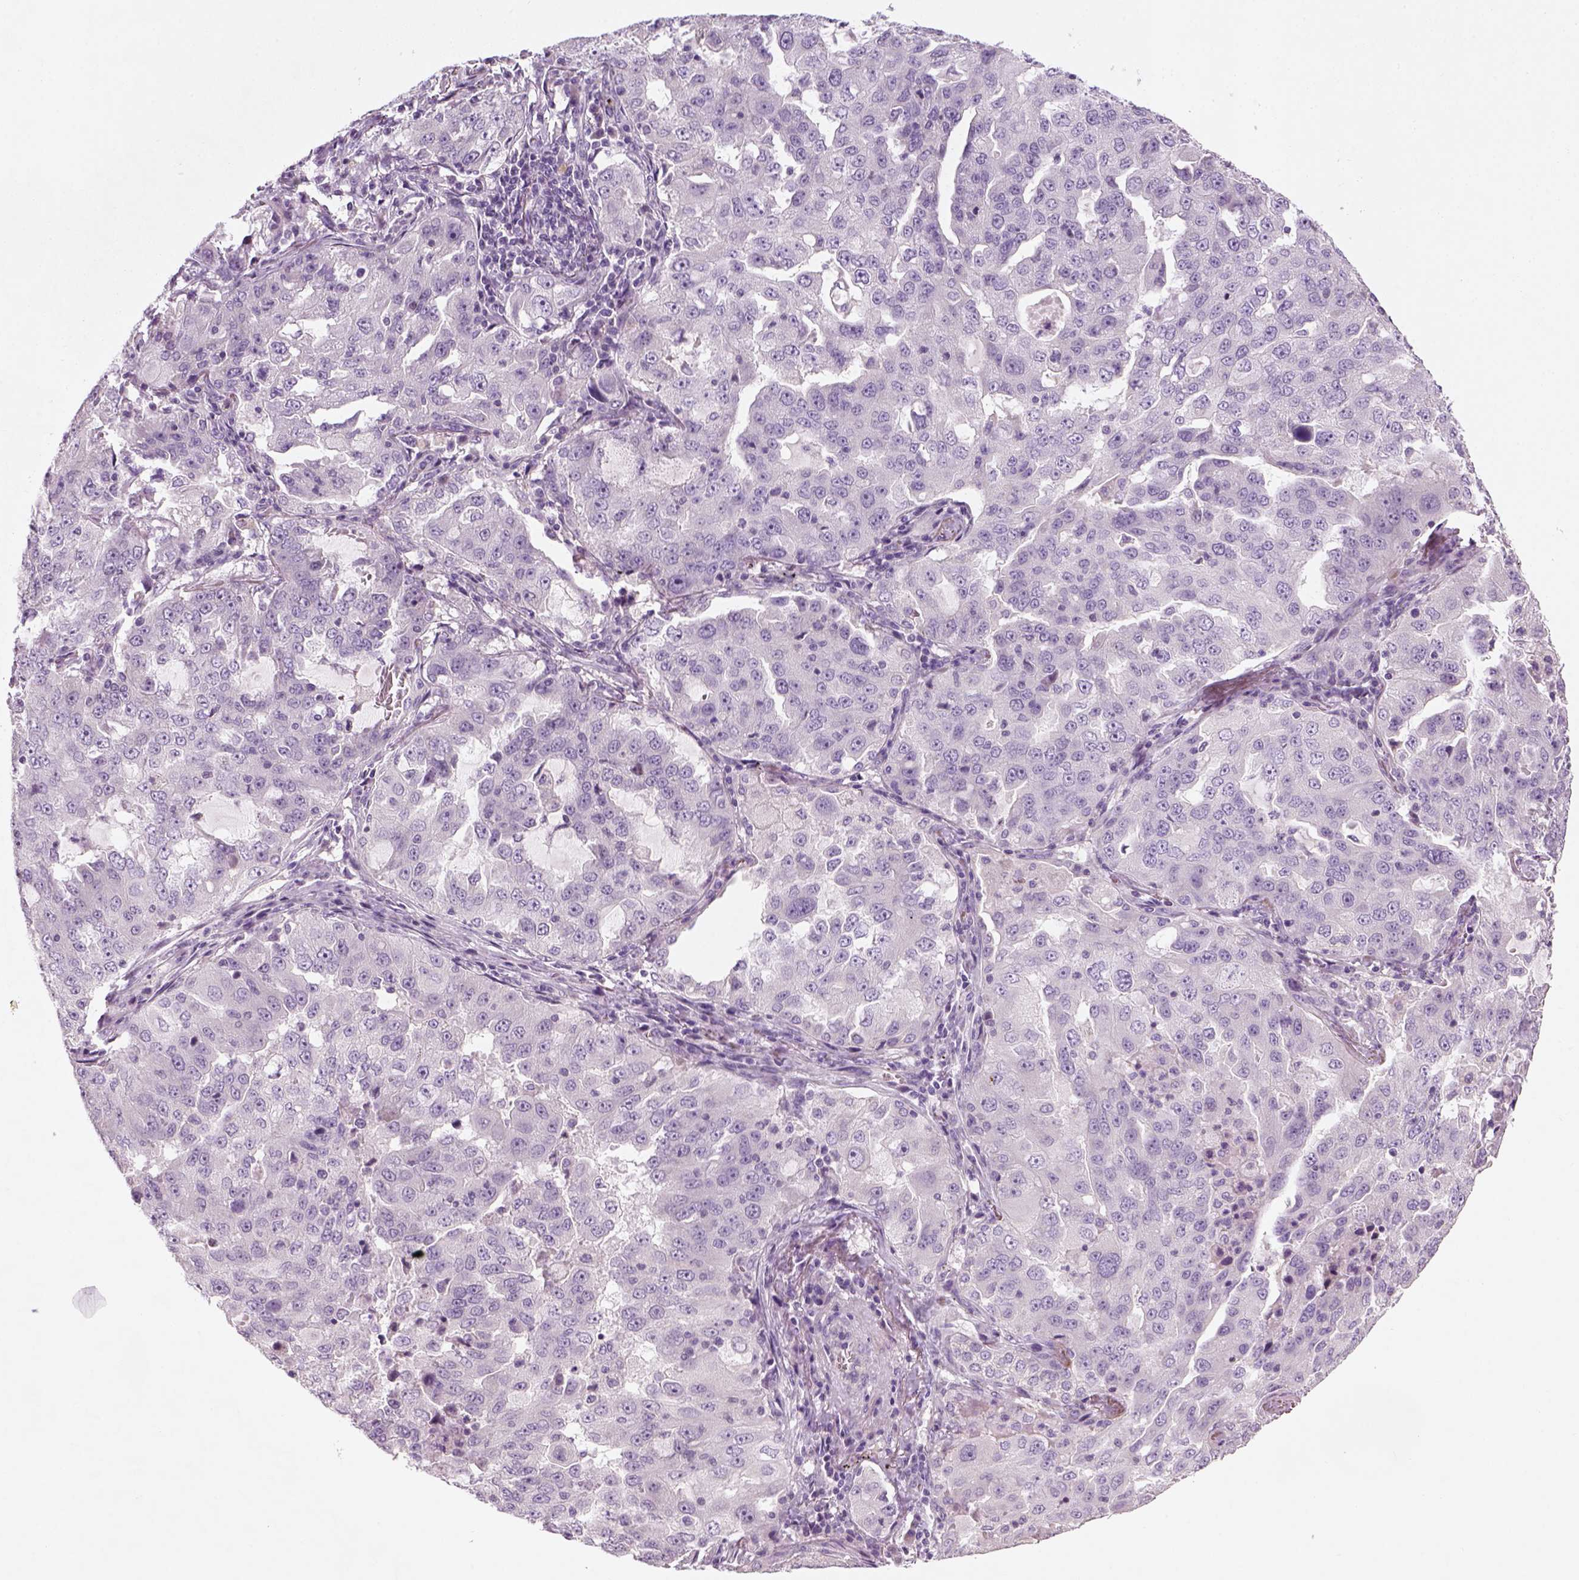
{"staining": {"intensity": "negative", "quantity": "none", "location": "none"}, "tissue": "lung cancer", "cell_type": "Tumor cells", "image_type": "cancer", "snomed": [{"axis": "morphology", "description": "Adenocarcinoma, NOS"}, {"axis": "topography", "description": "Lung"}], "caption": "This is an immunohistochemistry histopathology image of lung cancer. There is no staining in tumor cells.", "gene": "NUDT6", "patient": {"sex": "female", "age": 61}}